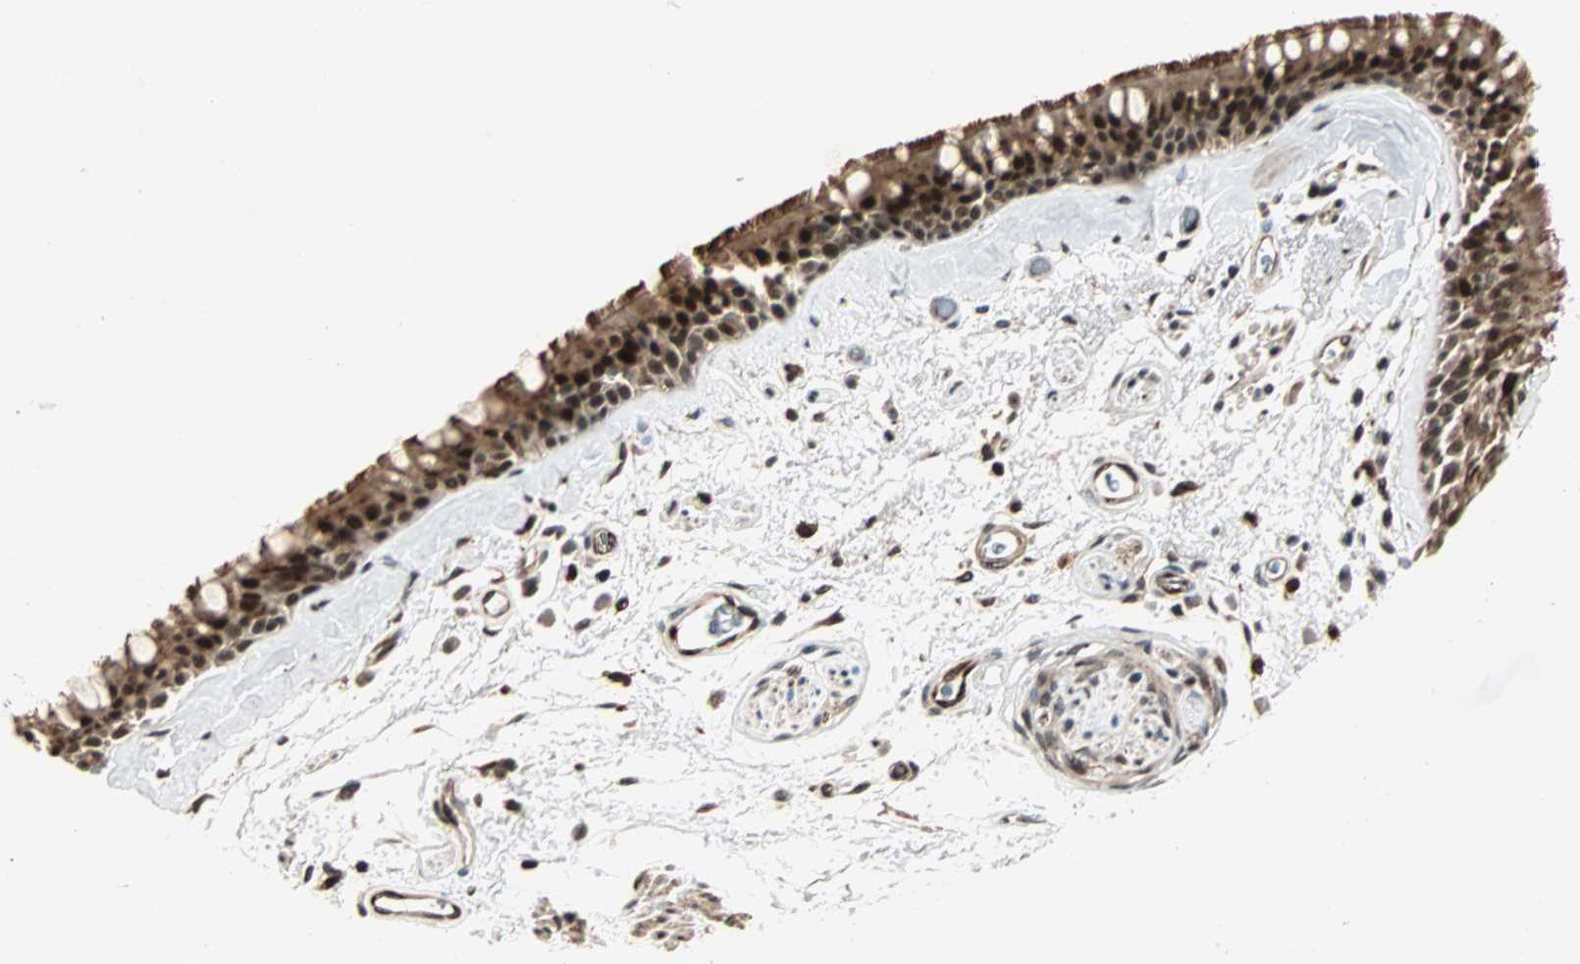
{"staining": {"intensity": "weak", "quantity": ">75%", "location": "nuclear"}, "tissue": "bronchus", "cell_type": "Respiratory epithelial cells", "image_type": "normal", "snomed": [{"axis": "morphology", "description": "Normal tissue, NOS"}, {"axis": "morphology", "description": "Adenocarcinoma, NOS"}, {"axis": "topography", "description": "Bronchus"}, {"axis": "topography", "description": "Lung"}], "caption": "Weak nuclear staining is present in about >75% of respiratory epithelial cells in normal bronchus.", "gene": "ZBED9", "patient": {"sex": "female", "age": 54}}